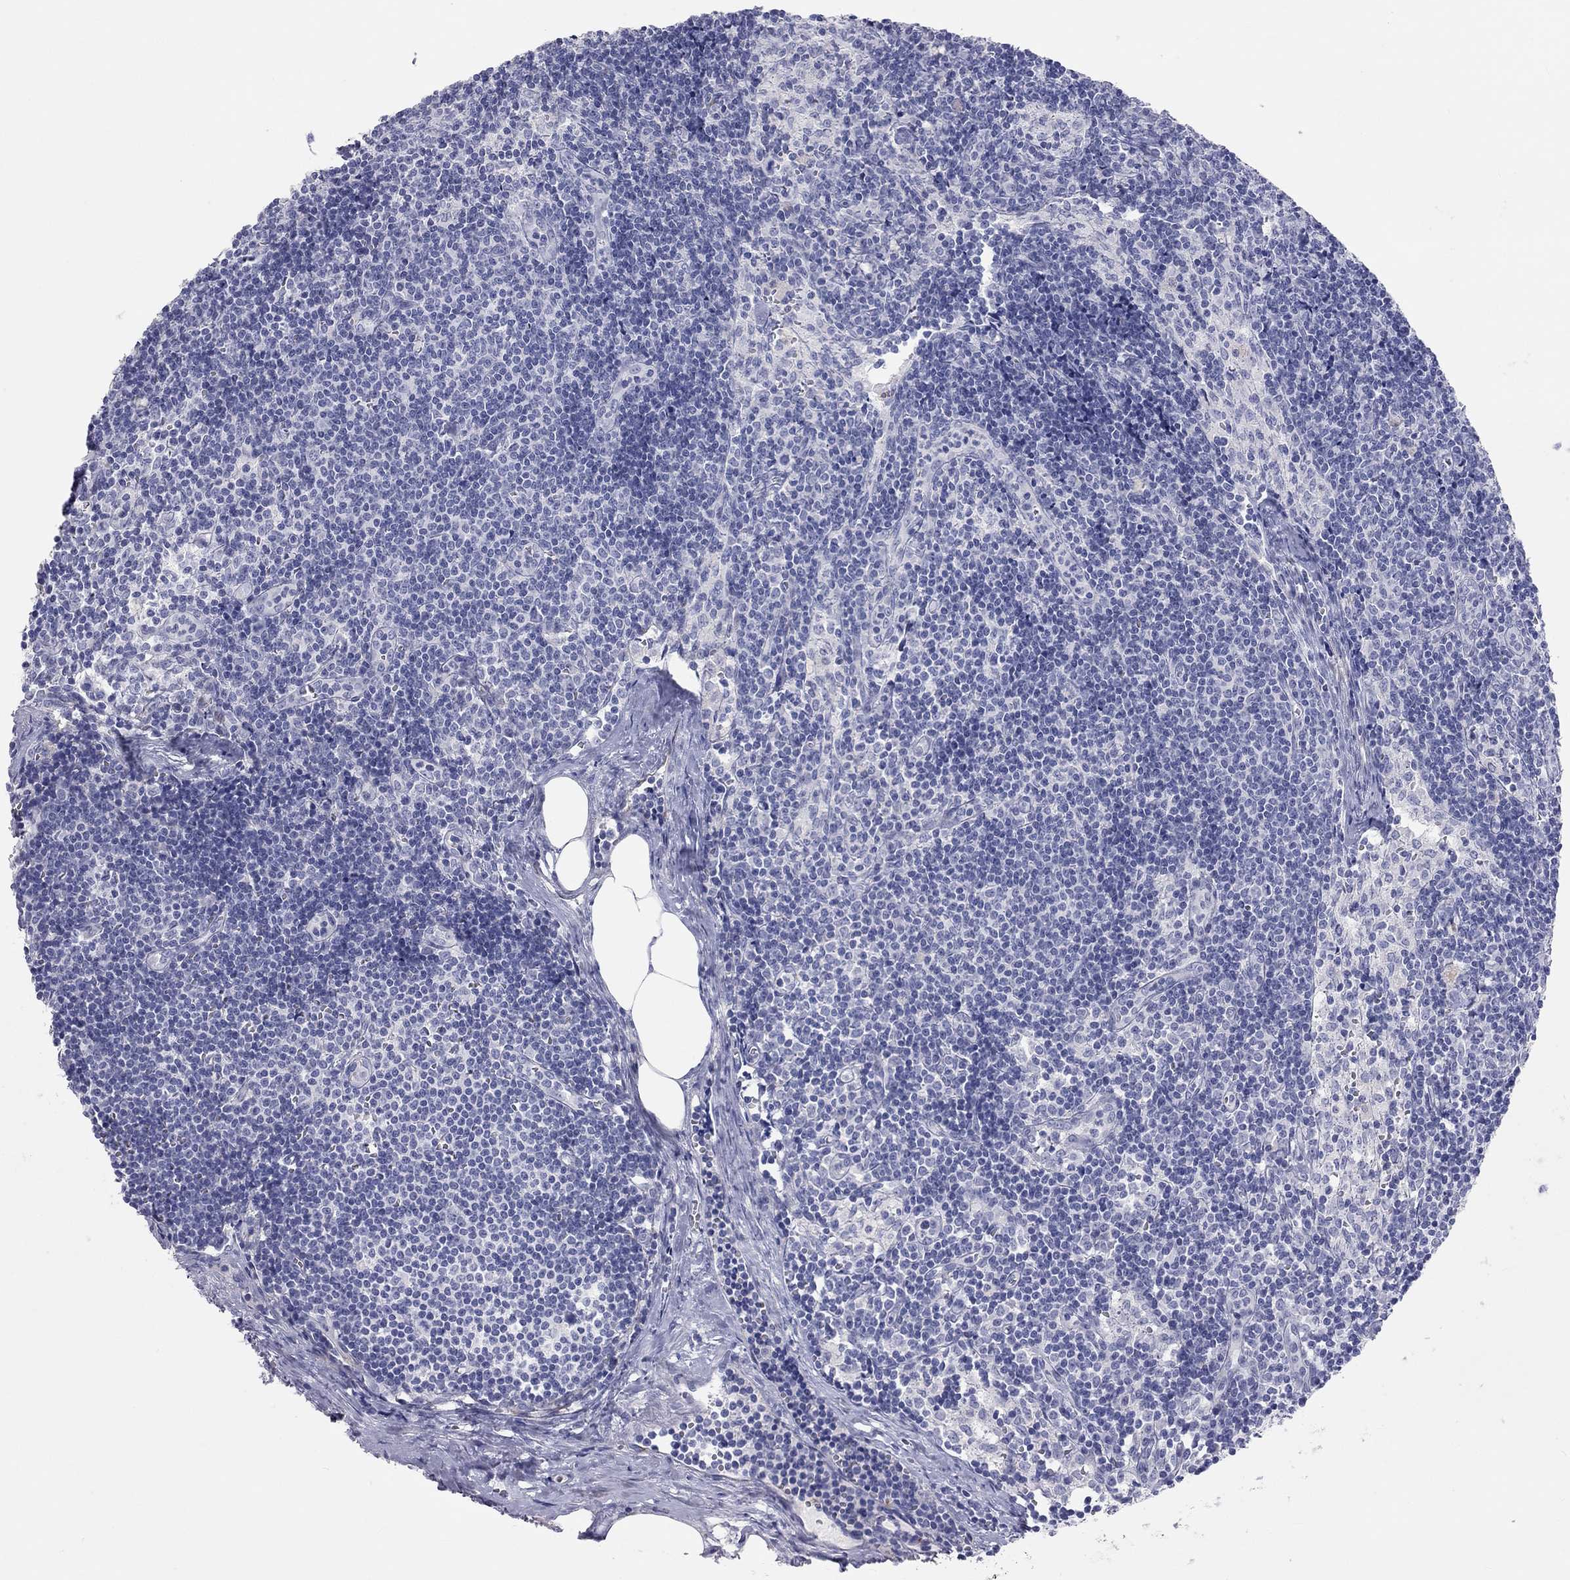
{"staining": {"intensity": "negative", "quantity": "none", "location": "none"}, "tissue": "lymph node", "cell_type": "Germinal center cells", "image_type": "normal", "snomed": [{"axis": "morphology", "description": "Normal tissue, NOS"}, {"axis": "topography", "description": "Lymph node"}], "caption": "Germinal center cells show no significant positivity in unremarkable lymph node. (DAB immunohistochemistry, high magnification).", "gene": "PCDHGC5", "patient": {"sex": "female", "age": 51}}